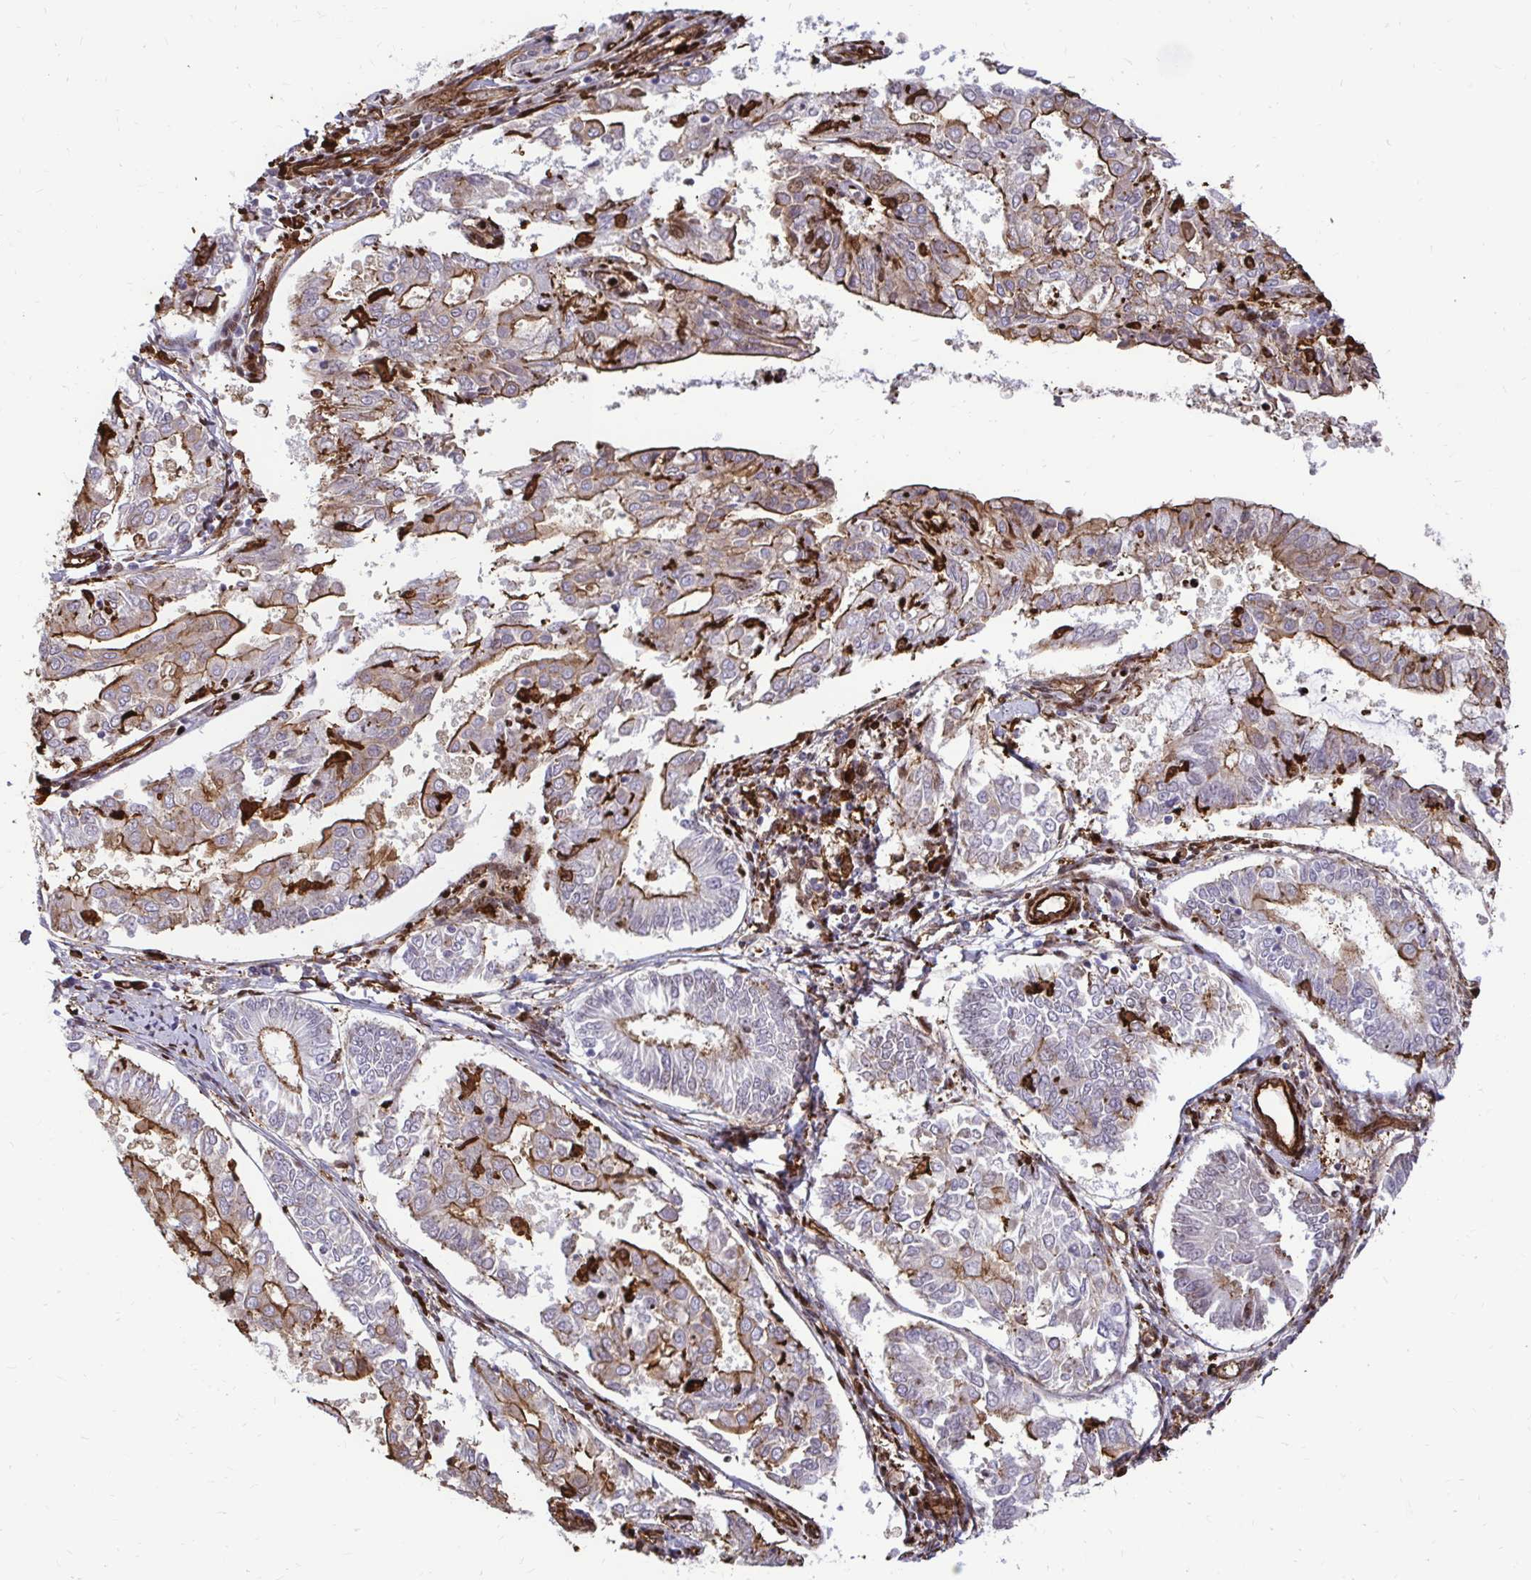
{"staining": {"intensity": "moderate", "quantity": "25%-75%", "location": "cytoplasmic/membranous"}, "tissue": "endometrial cancer", "cell_type": "Tumor cells", "image_type": "cancer", "snomed": [{"axis": "morphology", "description": "Adenocarcinoma, NOS"}, {"axis": "topography", "description": "Endometrium"}], "caption": "Protein expression analysis of human endometrial cancer reveals moderate cytoplasmic/membranous staining in approximately 25%-75% of tumor cells.", "gene": "GSN", "patient": {"sex": "female", "age": 68}}